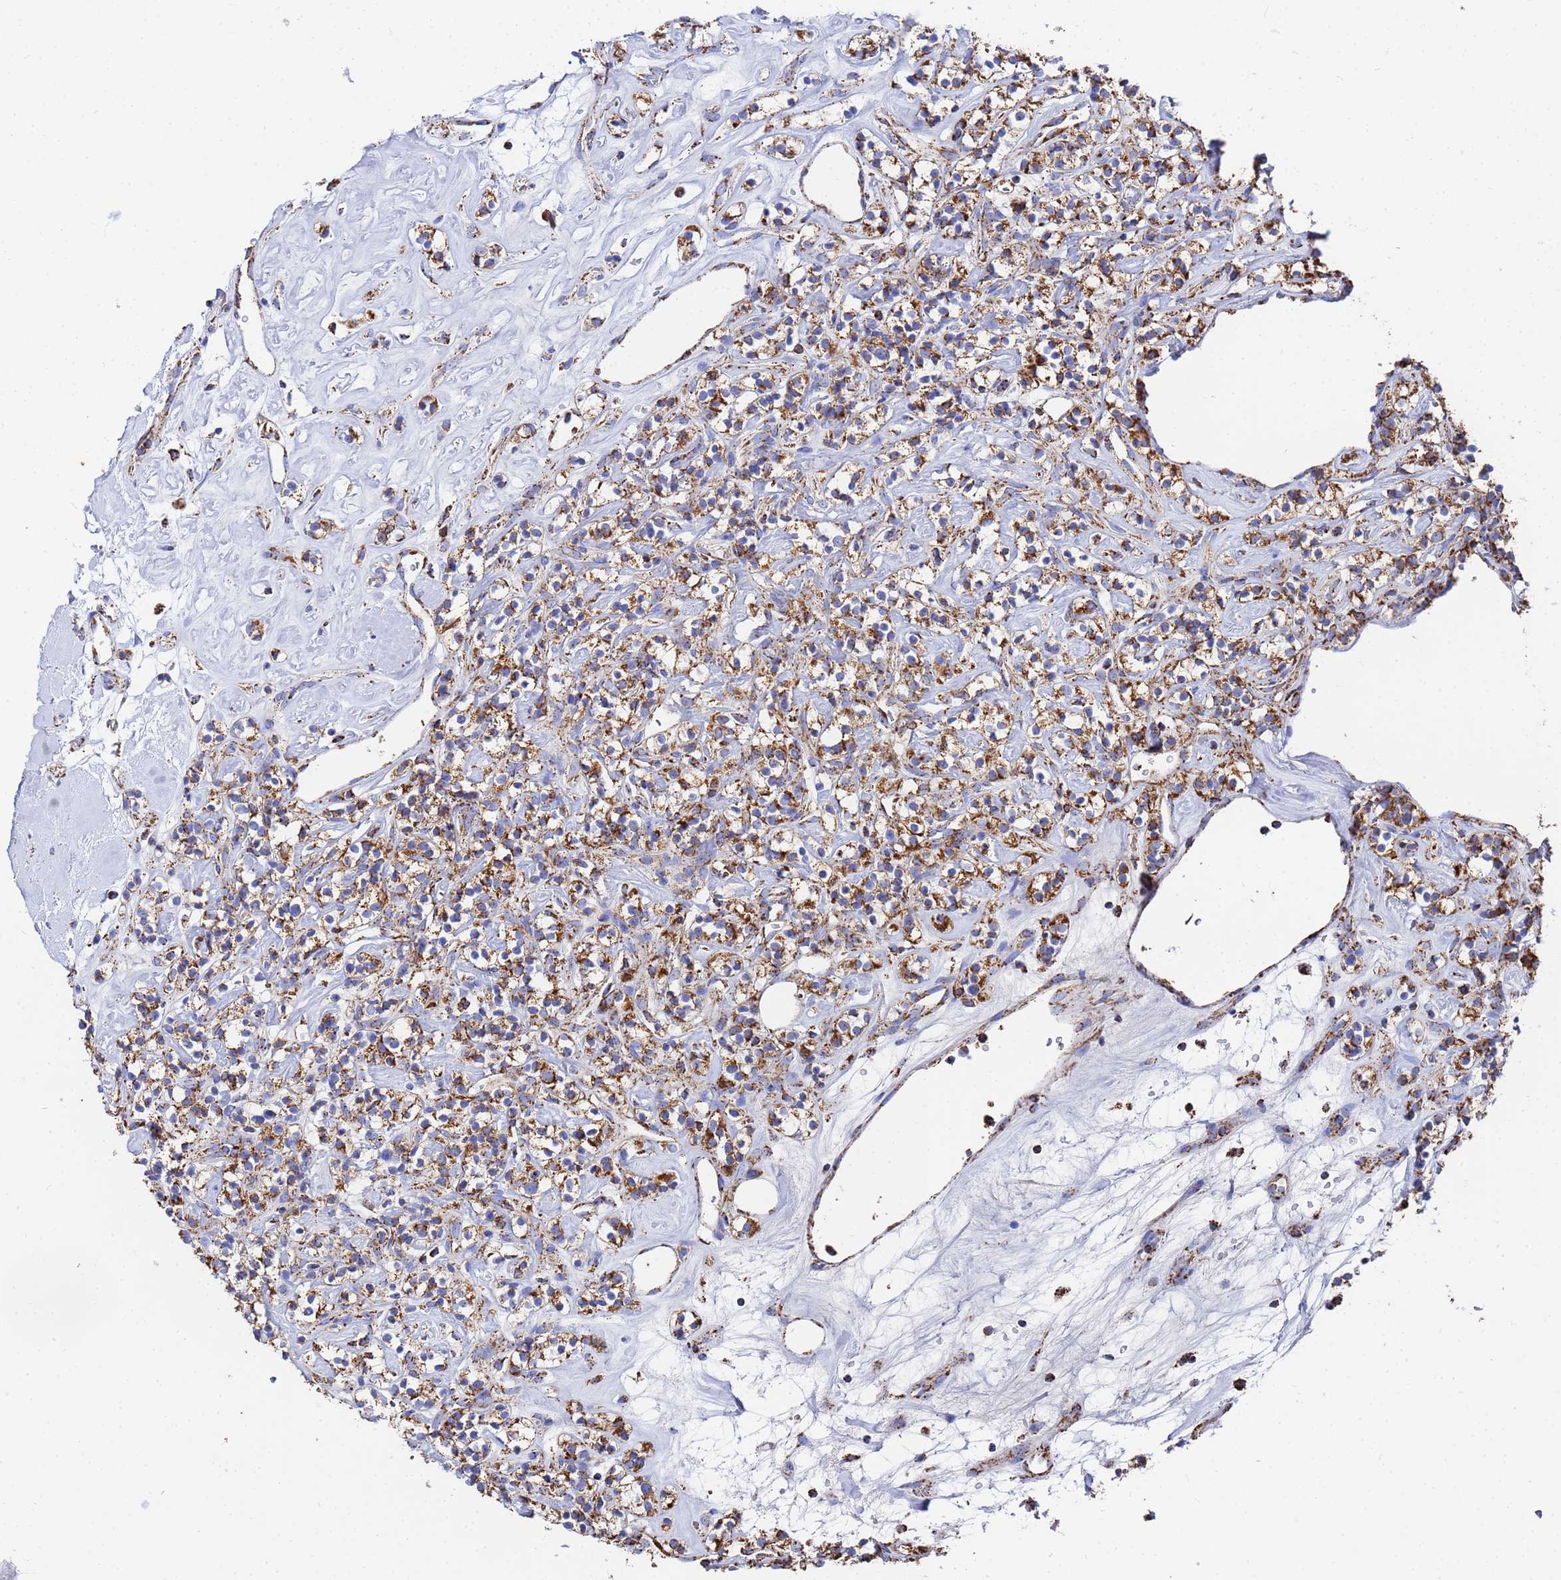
{"staining": {"intensity": "strong", "quantity": ">75%", "location": "cytoplasmic/membranous"}, "tissue": "renal cancer", "cell_type": "Tumor cells", "image_type": "cancer", "snomed": [{"axis": "morphology", "description": "Adenocarcinoma, NOS"}, {"axis": "topography", "description": "Kidney"}], "caption": "Tumor cells reveal high levels of strong cytoplasmic/membranous positivity in approximately >75% of cells in human renal adenocarcinoma. The protein is stained brown, and the nuclei are stained in blue (DAB IHC with brightfield microscopy, high magnification).", "gene": "GLUD1", "patient": {"sex": "male", "age": 77}}